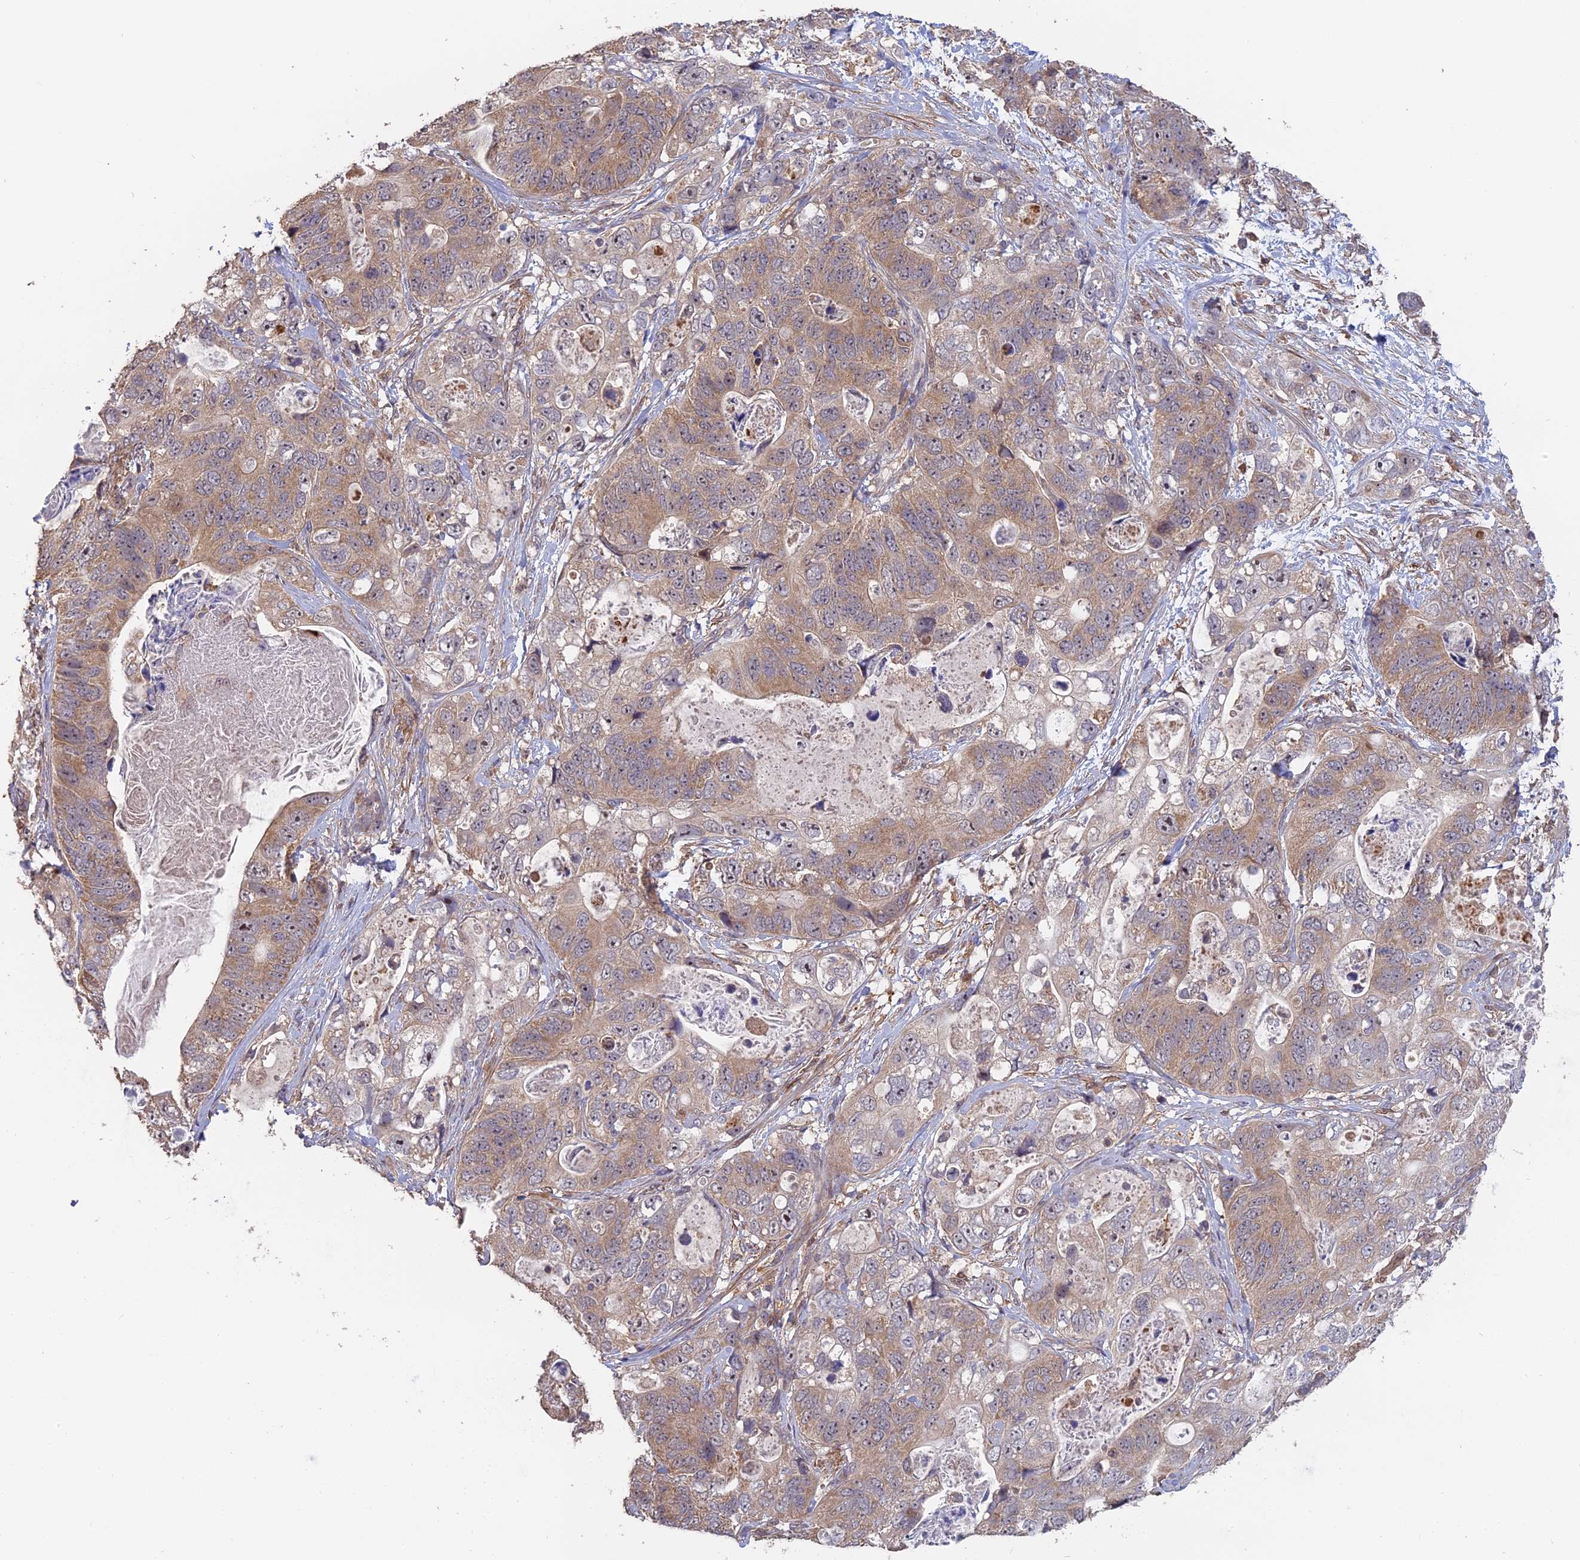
{"staining": {"intensity": "moderate", "quantity": "25%-75%", "location": "cytoplasmic/membranous"}, "tissue": "stomach cancer", "cell_type": "Tumor cells", "image_type": "cancer", "snomed": [{"axis": "morphology", "description": "Adenocarcinoma, NOS"}, {"axis": "topography", "description": "Stomach"}], "caption": "This image displays stomach cancer (adenocarcinoma) stained with immunohistochemistry to label a protein in brown. The cytoplasmic/membranous of tumor cells show moderate positivity for the protein. Nuclei are counter-stained blue.", "gene": "SAC3D1", "patient": {"sex": "female", "age": 89}}